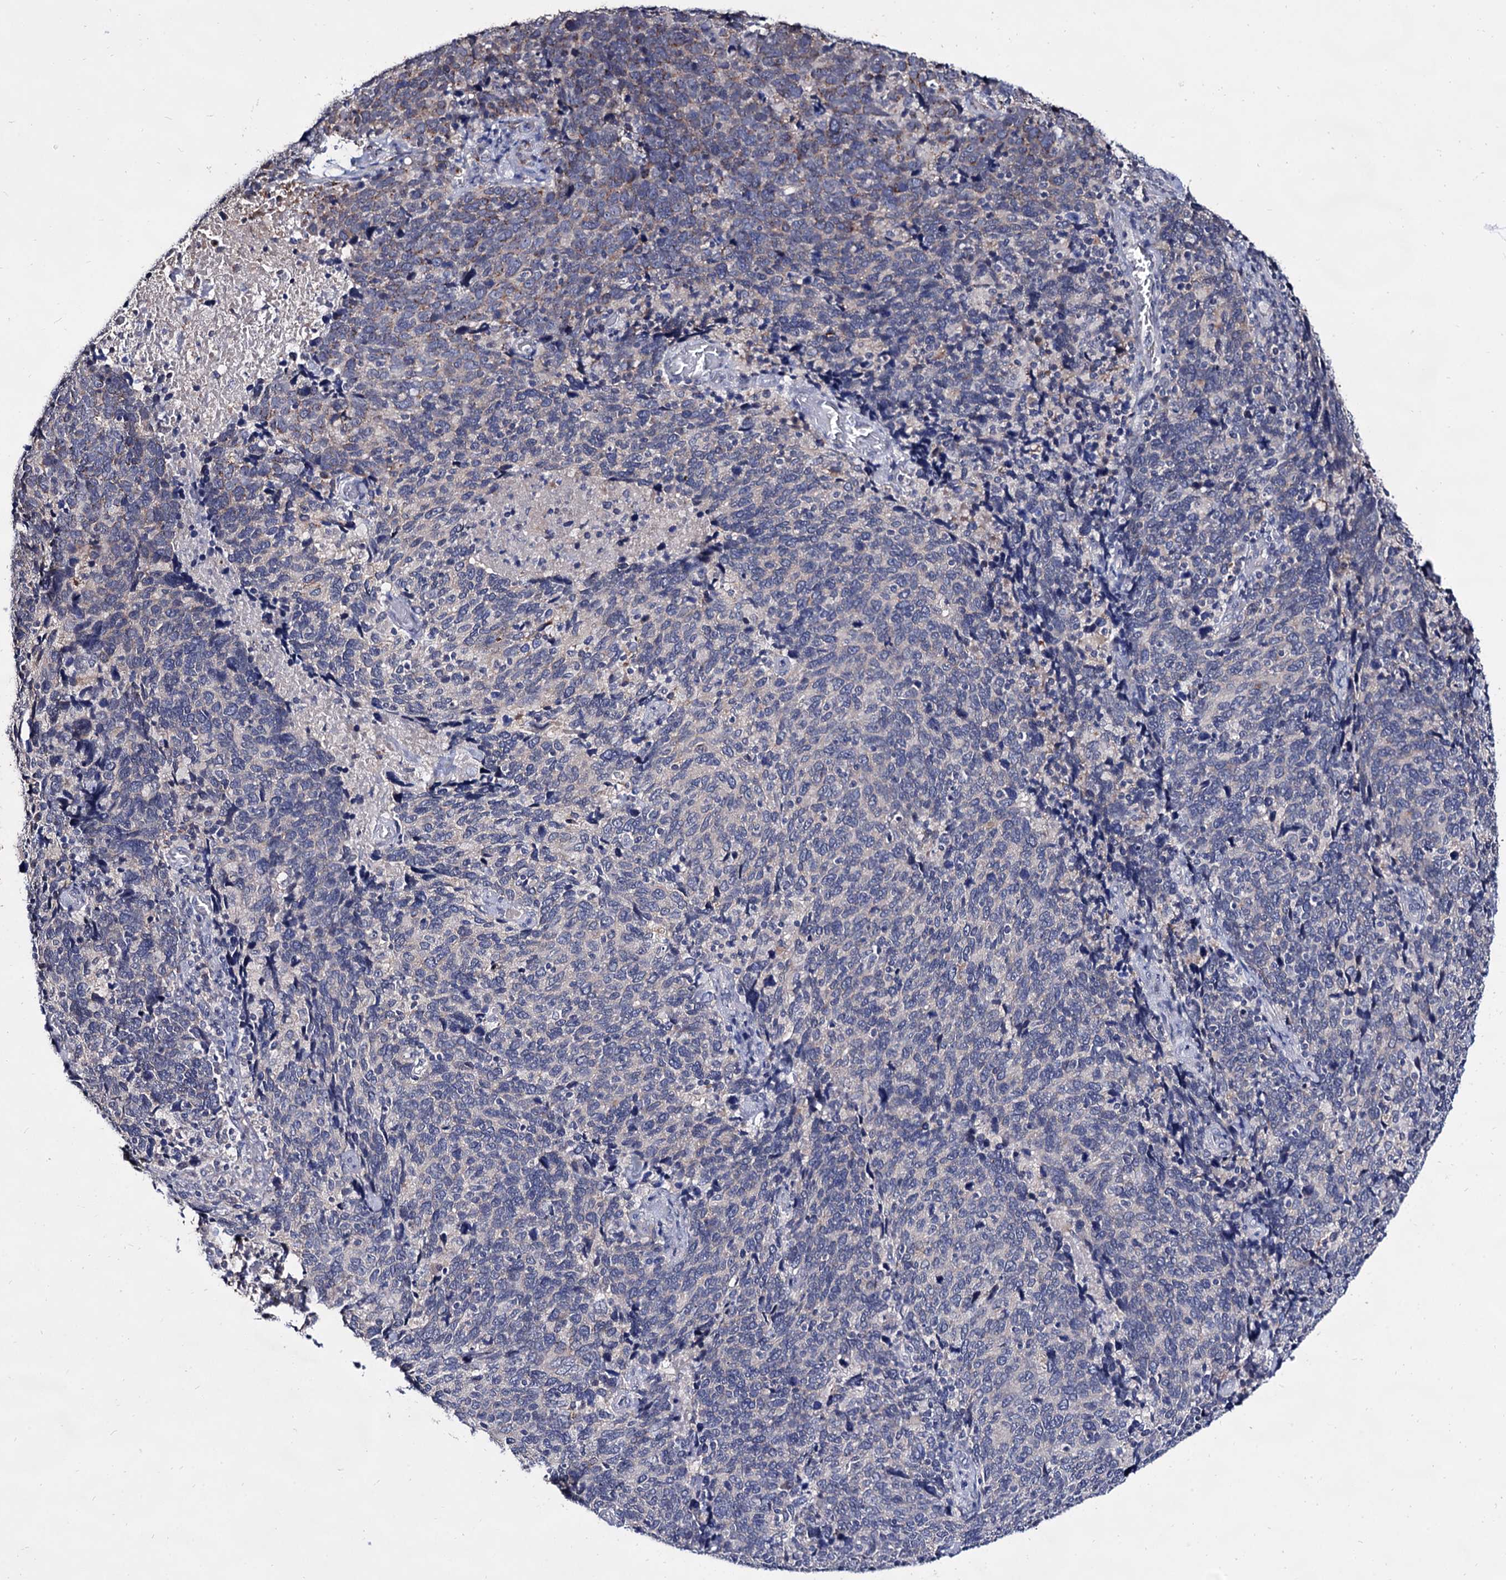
{"staining": {"intensity": "negative", "quantity": "none", "location": "none"}, "tissue": "cervical cancer", "cell_type": "Tumor cells", "image_type": "cancer", "snomed": [{"axis": "morphology", "description": "Squamous cell carcinoma, NOS"}, {"axis": "topography", "description": "Cervix"}], "caption": "This histopathology image is of cervical cancer (squamous cell carcinoma) stained with IHC to label a protein in brown with the nuclei are counter-stained blue. There is no staining in tumor cells.", "gene": "ARFIP2", "patient": {"sex": "female", "age": 41}}